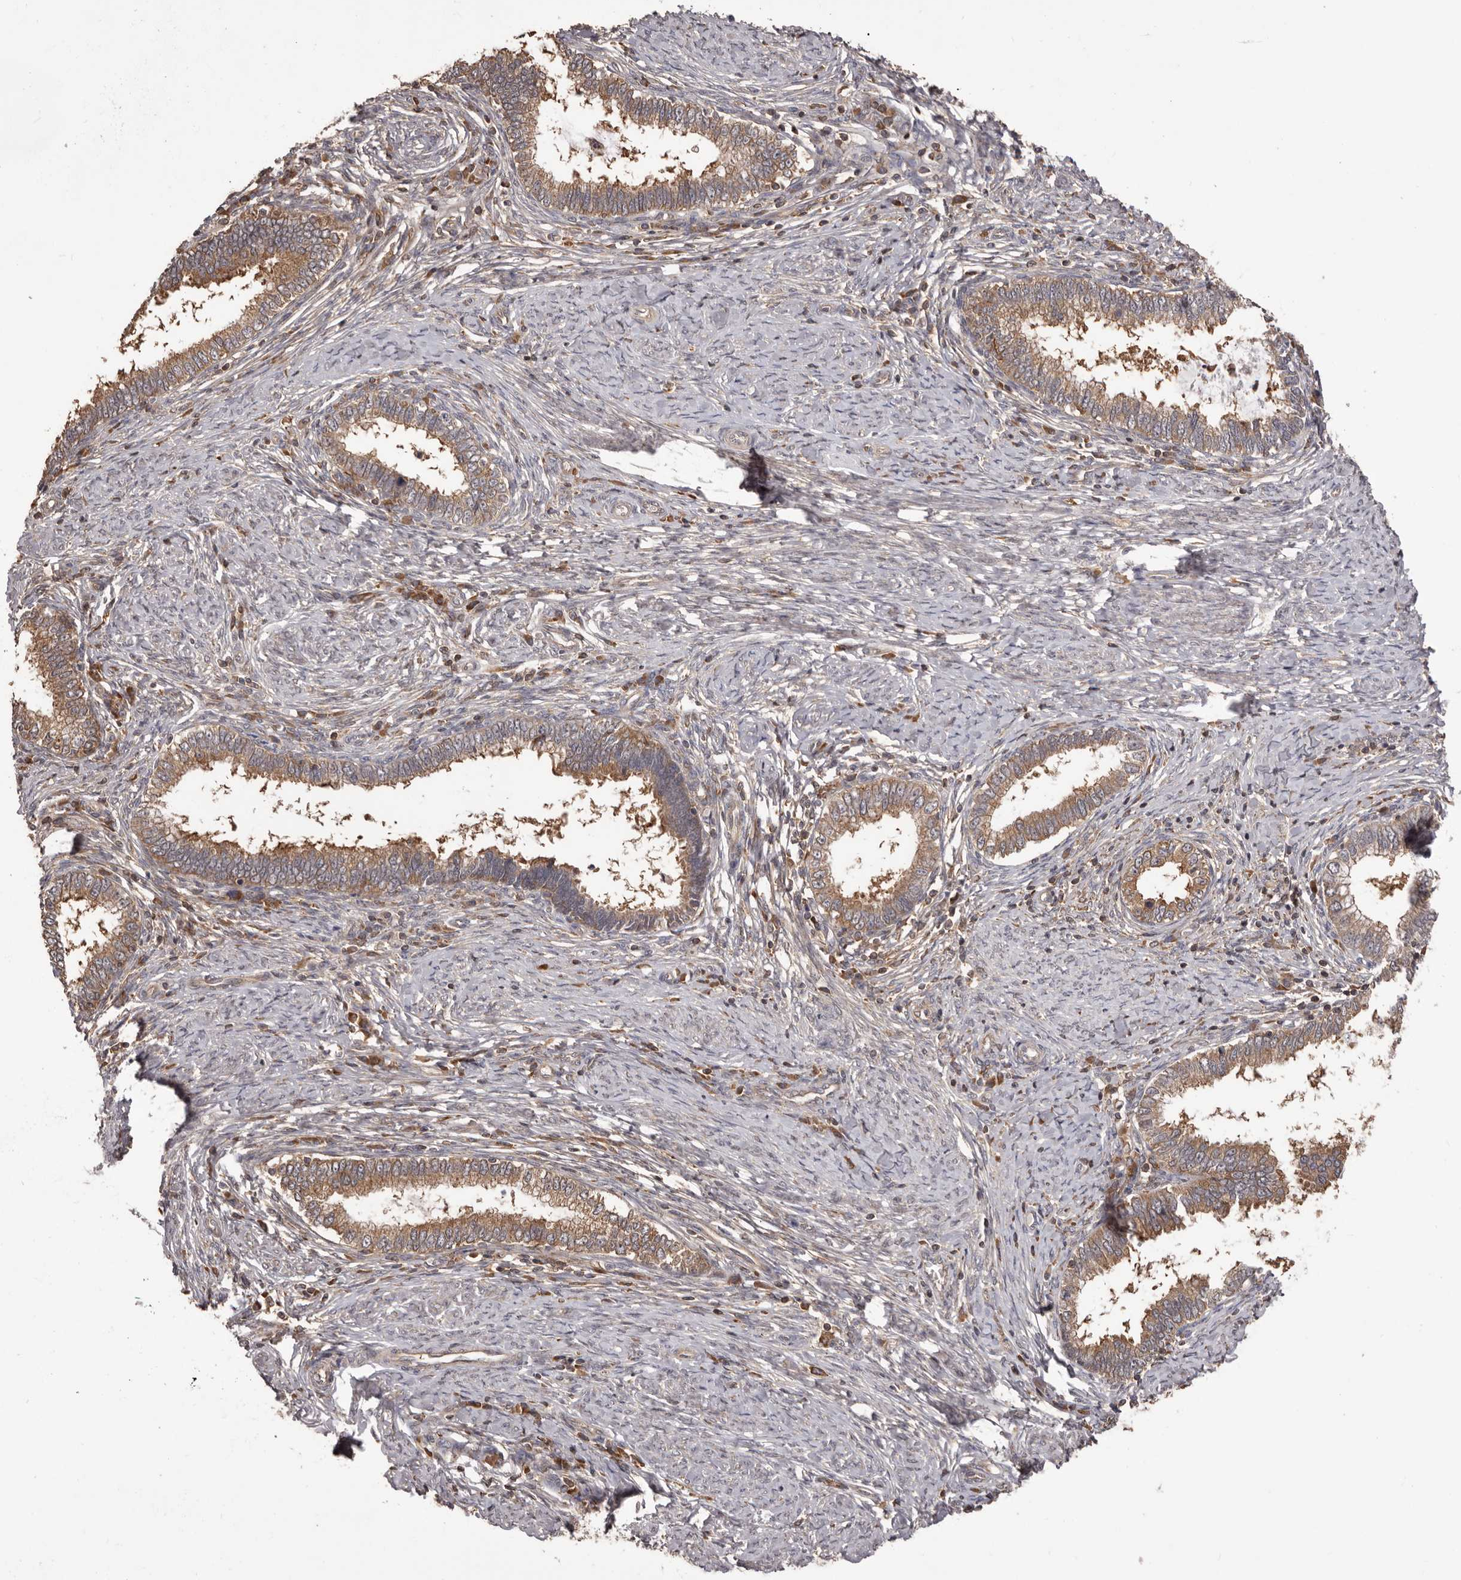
{"staining": {"intensity": "moderate", "quantity": ">75%", "location": "cytoplasmic/membranous"}, "tissue": "cervical cancer", "cell_type": "Tumor cells", "image_type": "cancer", "snomed": [{"axis": "morphology", "description": "Adenocarcinoma, NOS"}, {"axis": "topography", "description": "Cervix"}], "caption": "Immunohistochemical staining of cervical cancer (adenocarcinoma) demonstrates medium levels of moderate cytoplasmic/membranous staining in approximately >75% of tumor cells.", "gene": "HBS1L", "patient": {"sex": "female", "age": 36}}